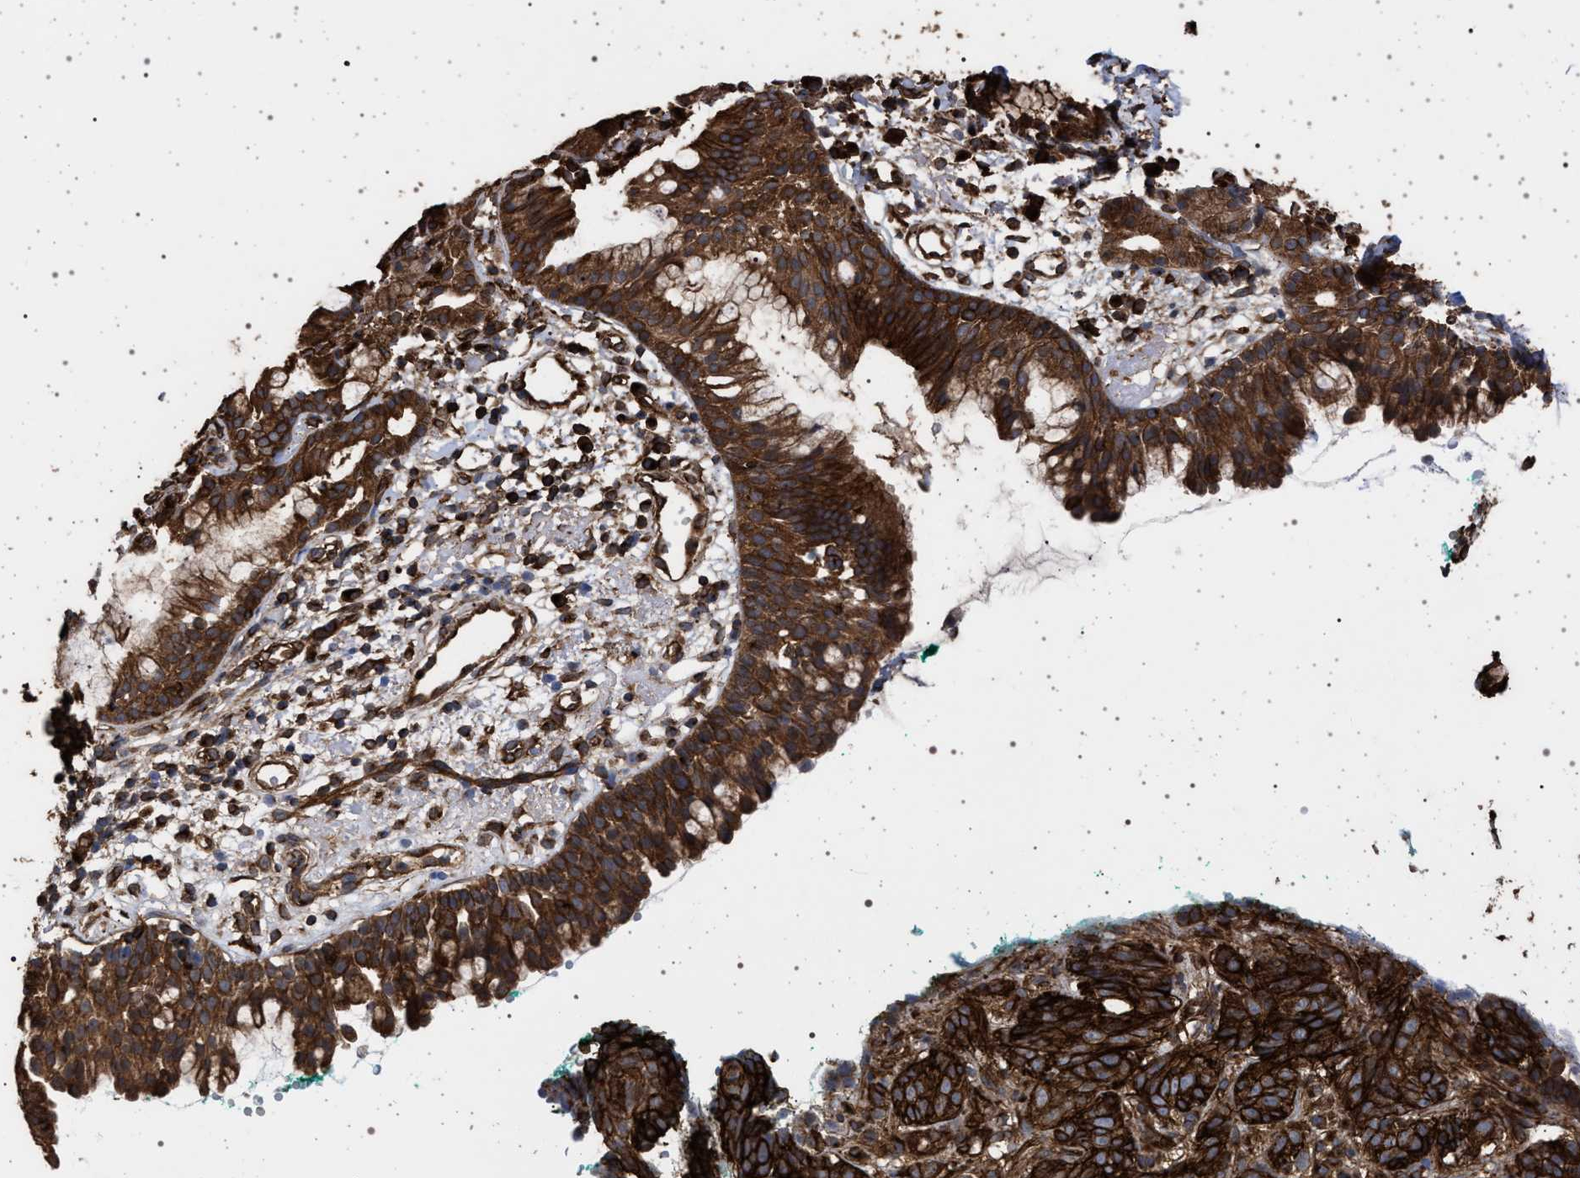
{"staining": {"intensity": "strong", "quantity": ">75%", "location": "cytoplasmic/membranous"}, "tissue": "nasopharynx", "cell_type": "Respiratory epithelial cells", "image_type": "normal", "snomed": [{"axis": "morphology", "description": "Normal tissue, NOS"}, {"axis": "morphology", "description": "Basal cell carcinoma"}, {"axis": "topography", "description": "Cartilage tissue"}, {"axis": "topography", "description": "Nasopharynx"}, {"axis": "topography", "description": "Oral tissue"}], "caption": "Protein expression analysis of normal nasopharynx demonstrates strong cytoplasmic/membranous staining in approximately >75% of respiratory epithelial cells.", "gene": "IFT20", "patient": {"sex": "female", "age": 77}}